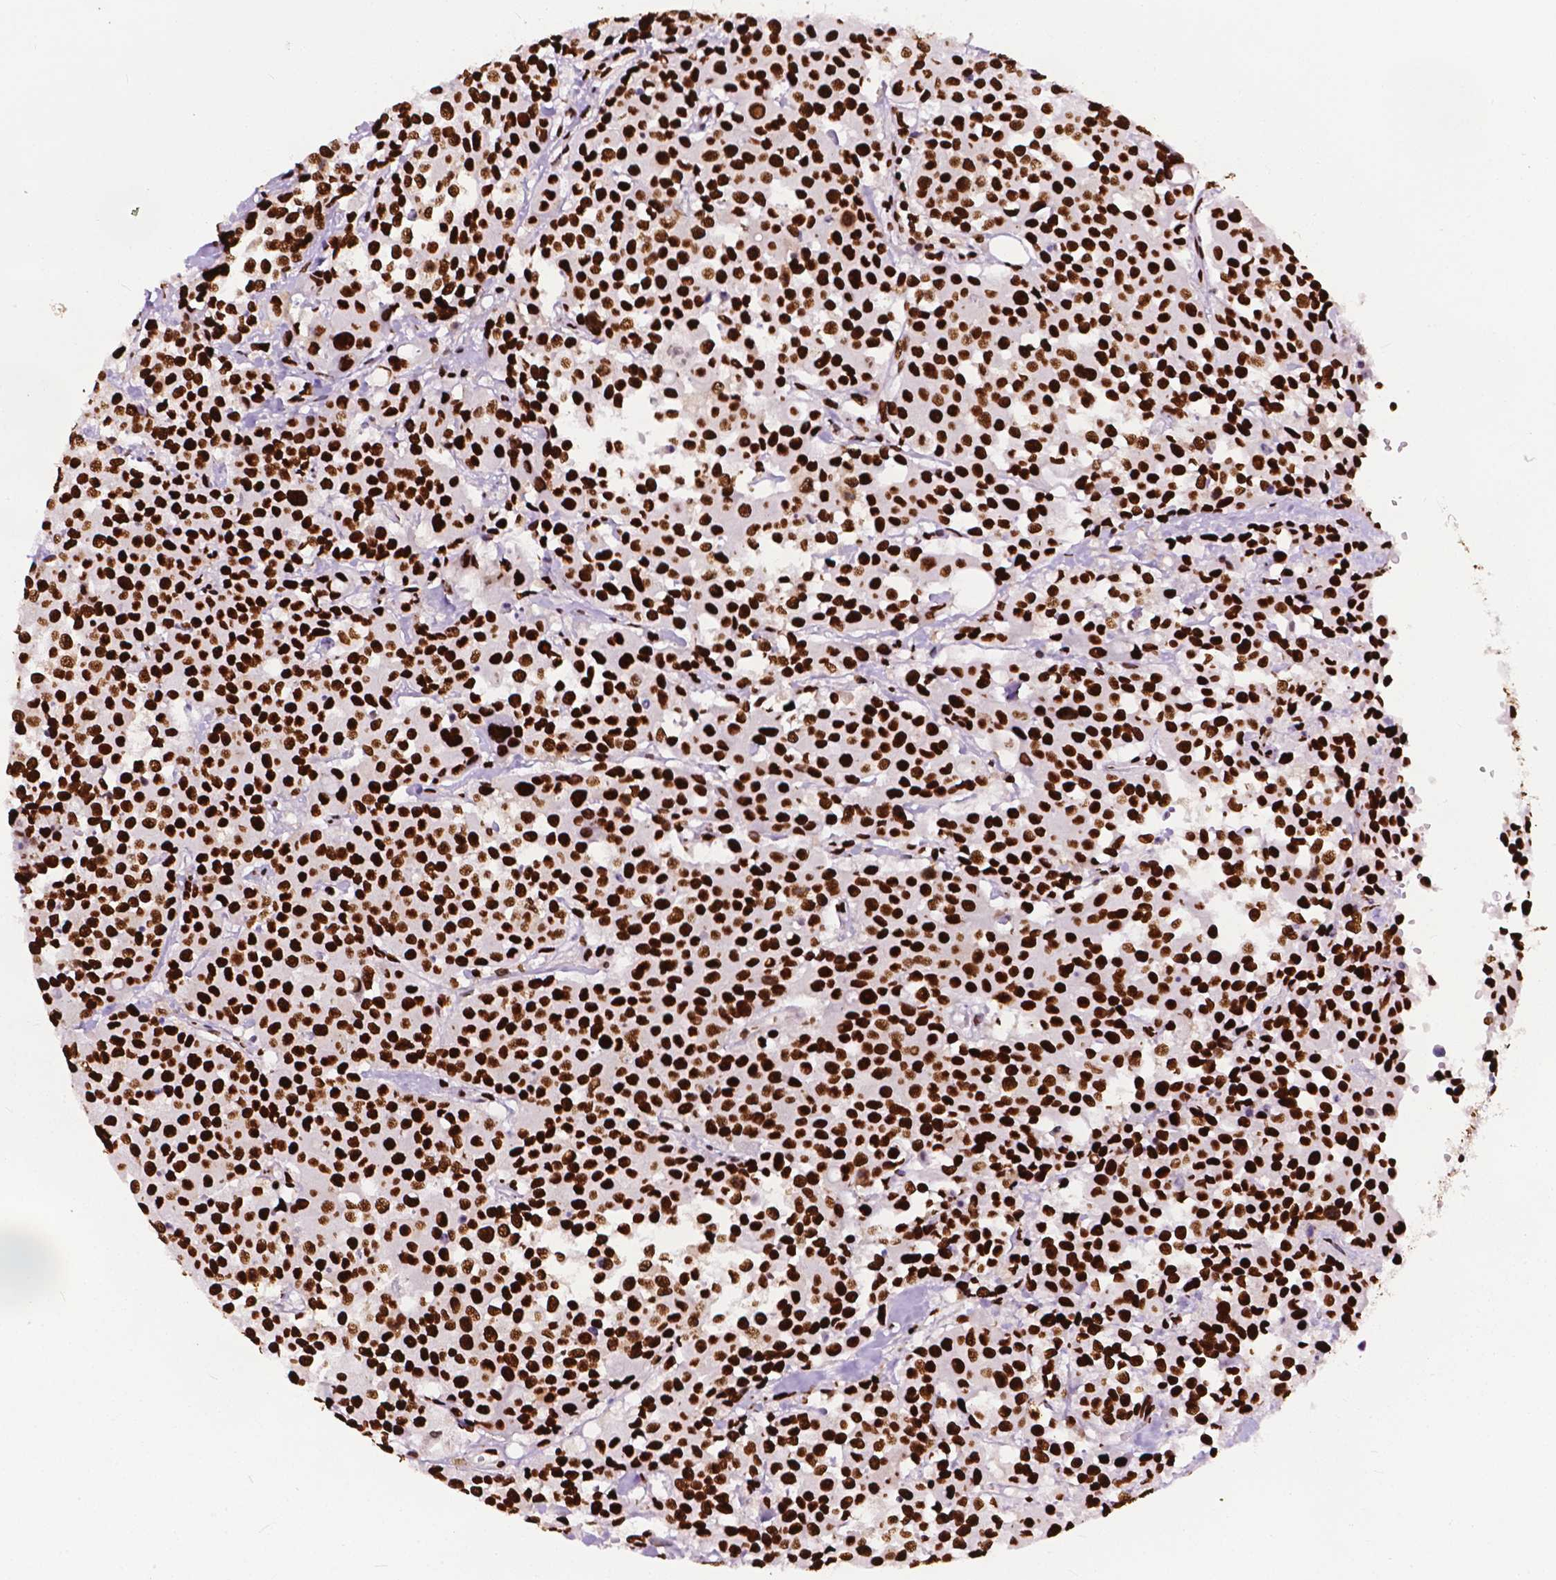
{"staining": {"intensity": "strong", "quantity": ">75%", "location": "nuclear"}, "tissue": "carcinoid", "cell_type": "Tumor cells", "image_type": "cancer", "snomed": [{"axis": "morphology", "description": "Carcinoid, malignant, NOS"}, {"axis": "topography", "description": "Colon"}], "caption": "Carcinoid (malignant) was stained to show a protein in brown. There is high levels of strong nuclear positivity in approximately >75% of tumor cells.", "gene": "SMIM5", "patient": {"sex": "male", "age": 81}}